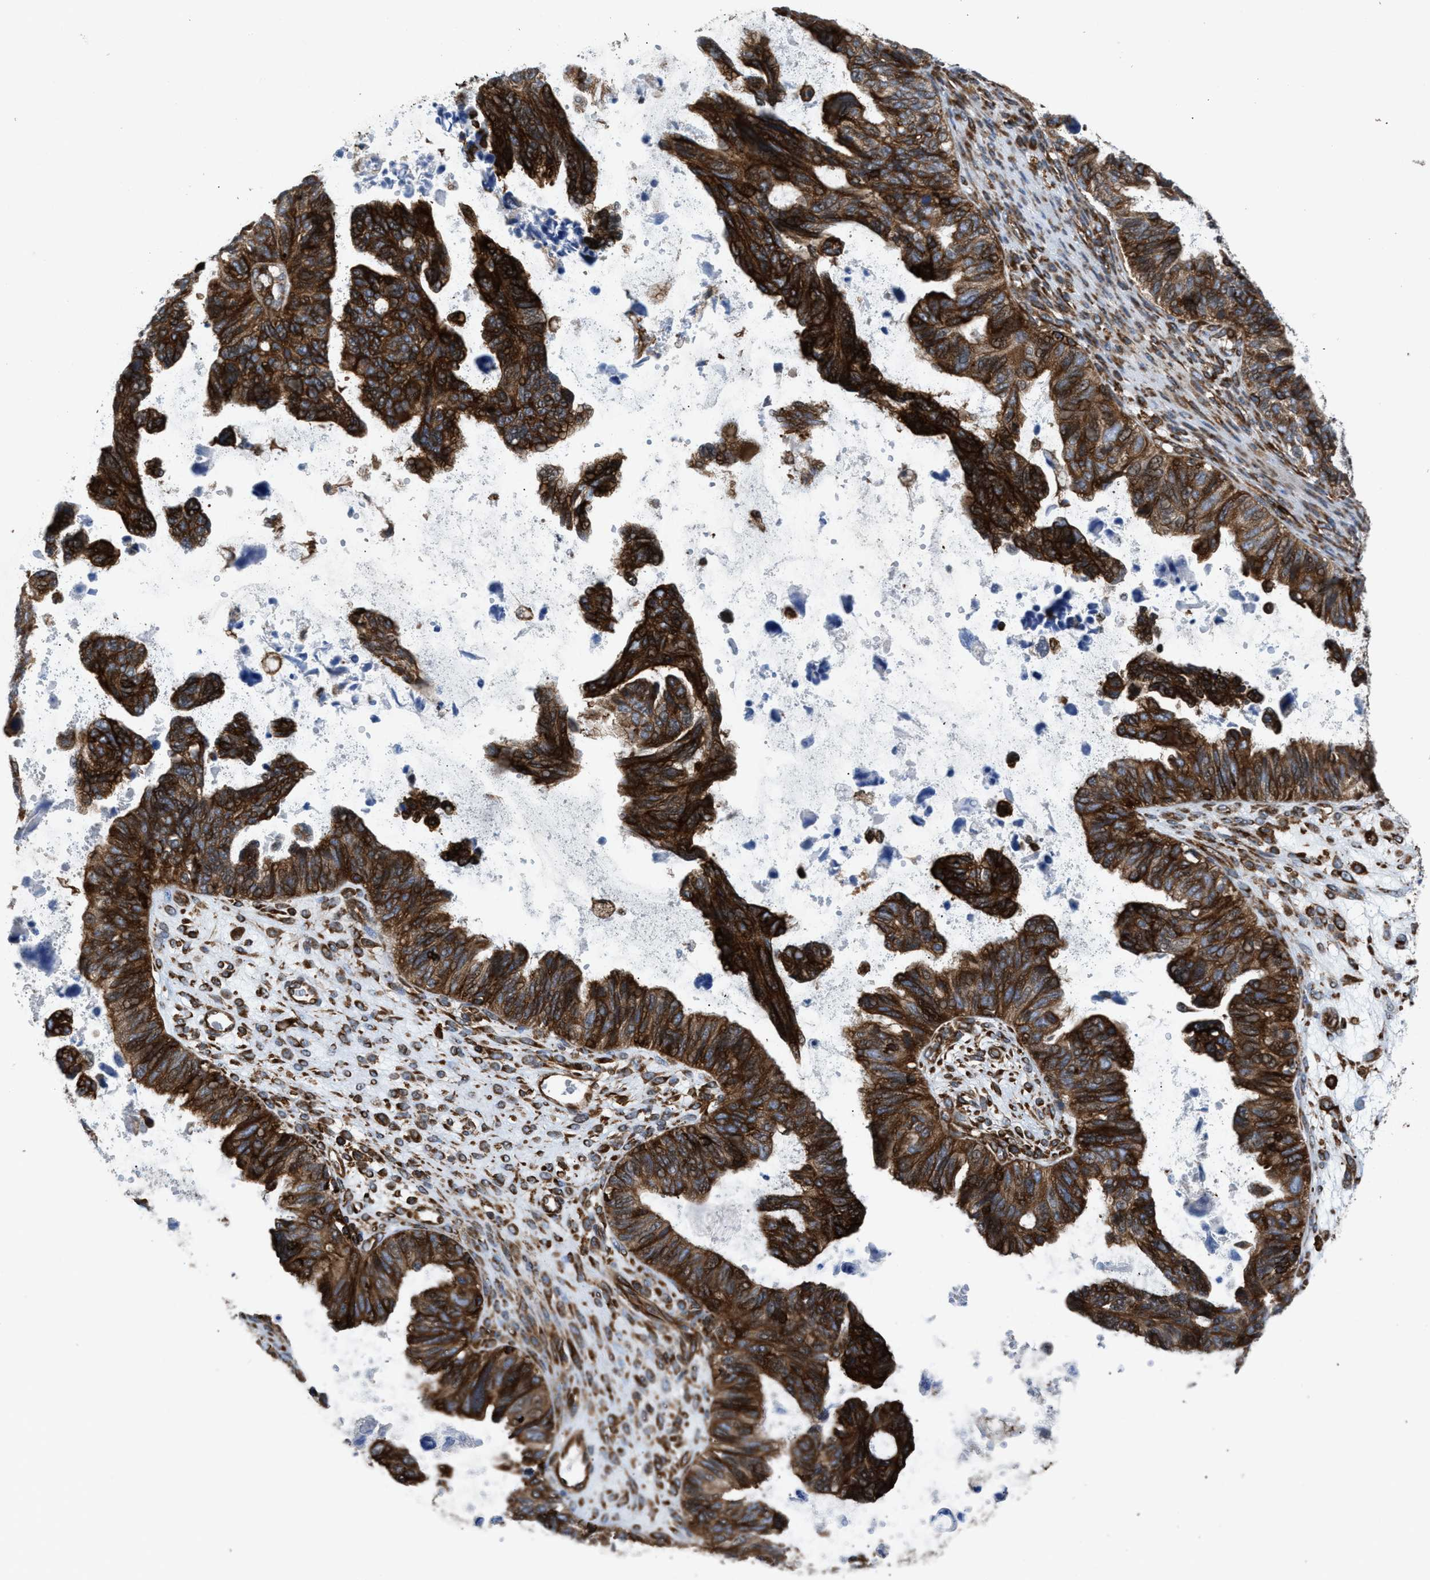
{"staining": {"intensity": "strong", "quantity": ">75%", "location": "cytoplasmic/membranous"}, "tissue": "ovarian cancer", "cell_type": "Tumor cells", "image_type": "cancer", "snomed": [{"axis": "morphology", "description": "Cystadenocarcinoma, serous, NOS"}, {"axis": "topography", "description": "Ovary"}], "caption": "High-power microscopy captured an immunohistochemistry (IHC) photomicrograph of serous cystadenocarcinoma (ovarian), revealing strong cytoplasmic/membranous staining in approximately >75% of tumor cells. (Stains: DAB in brown, nuclei in blue, Microscopy: brightfield microscopy at high magnification).", "gene": "EGLN1", "patient": {"sex": "female", "age": 79}}